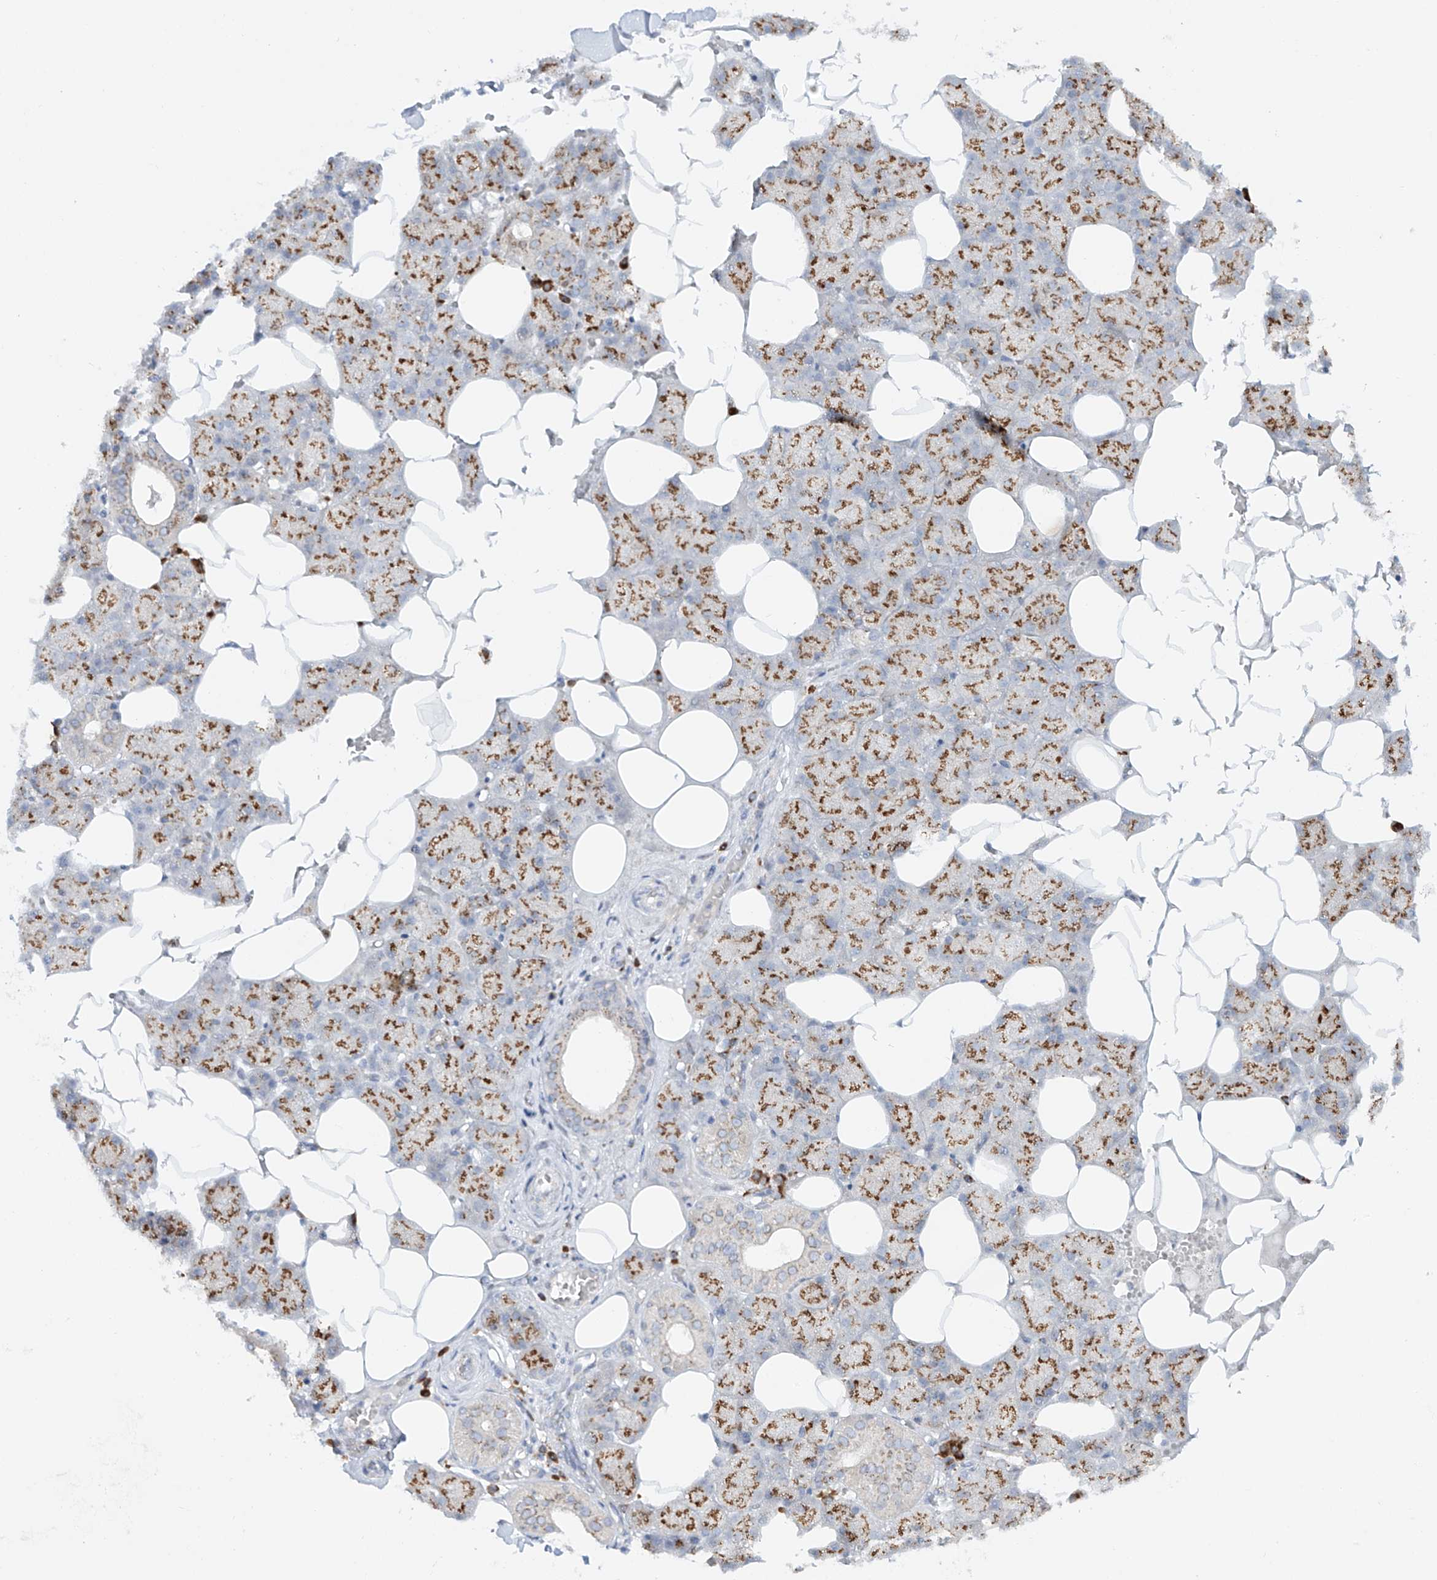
{"staining": {"intensity": "moderate", "quantity": ">75%", "location": "cytoplasmic/membranous"}, "tissue": "salivary gland", "cell_type": "Glandular cells", "image_type": "normal", "snomed": [{"axis": "morphology", "description": "Normal tissue, NOS"}, {"axis": "topography", "description": "Salivary gland"}], "caption": "Protein expression analysis of unremarkable salivary gland displays moderate cytoplasmic/membranous staining in approximately >75% of glandular cells. (DAB (3,3'-diaminobenzidine) IHC with brightfield microscopy, high magnification).", "gene": "BSDC1", "patient": {"sex": "male", "age": 62}}